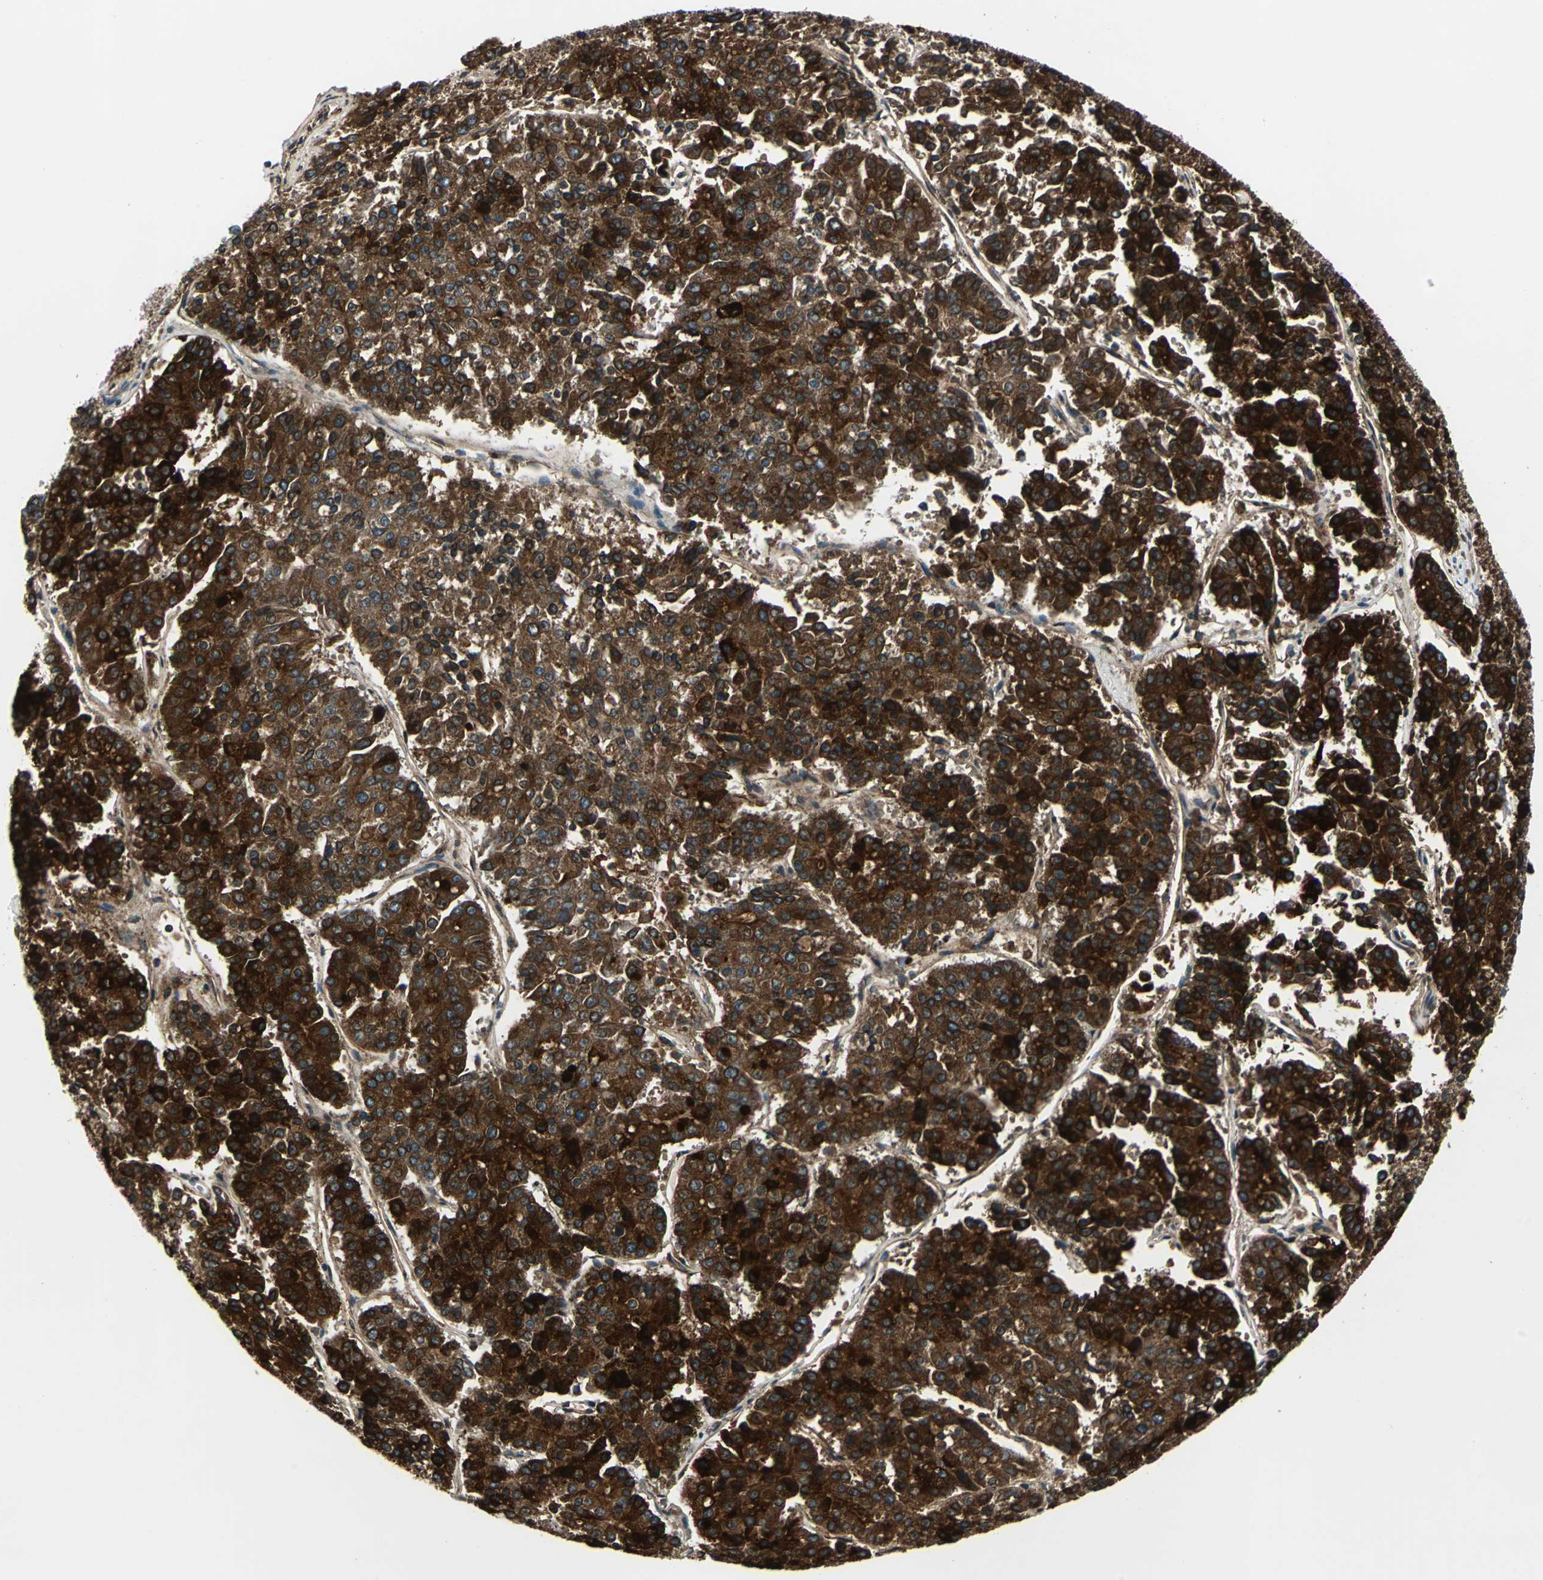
{"staining": {"intensity": "strong", "quantity": ">75%", "location": "cytoplasmic/membranous"}, "tissue": "pancreatic cancer", "cell_type": "Tumor cells", "image_type": "cancer", "snomed": [{"axis": "morphology", "description": "Adenocarcinoma, NOS"}, {"axis": "topography", "description": "Pancreas"}], "caption": "Pancreatic adenocarcinoma was stained to show a protein in brown. There is high levels of strong cytoplasmic/membranous expression in approximately >75% of tumor cells. (DAB (3,3'-diaminobenzidine) IHC with brightfield microscopy, high magnification).", "gene": "HTATIP2", "patient": {"sex": "male", "age": 50}}